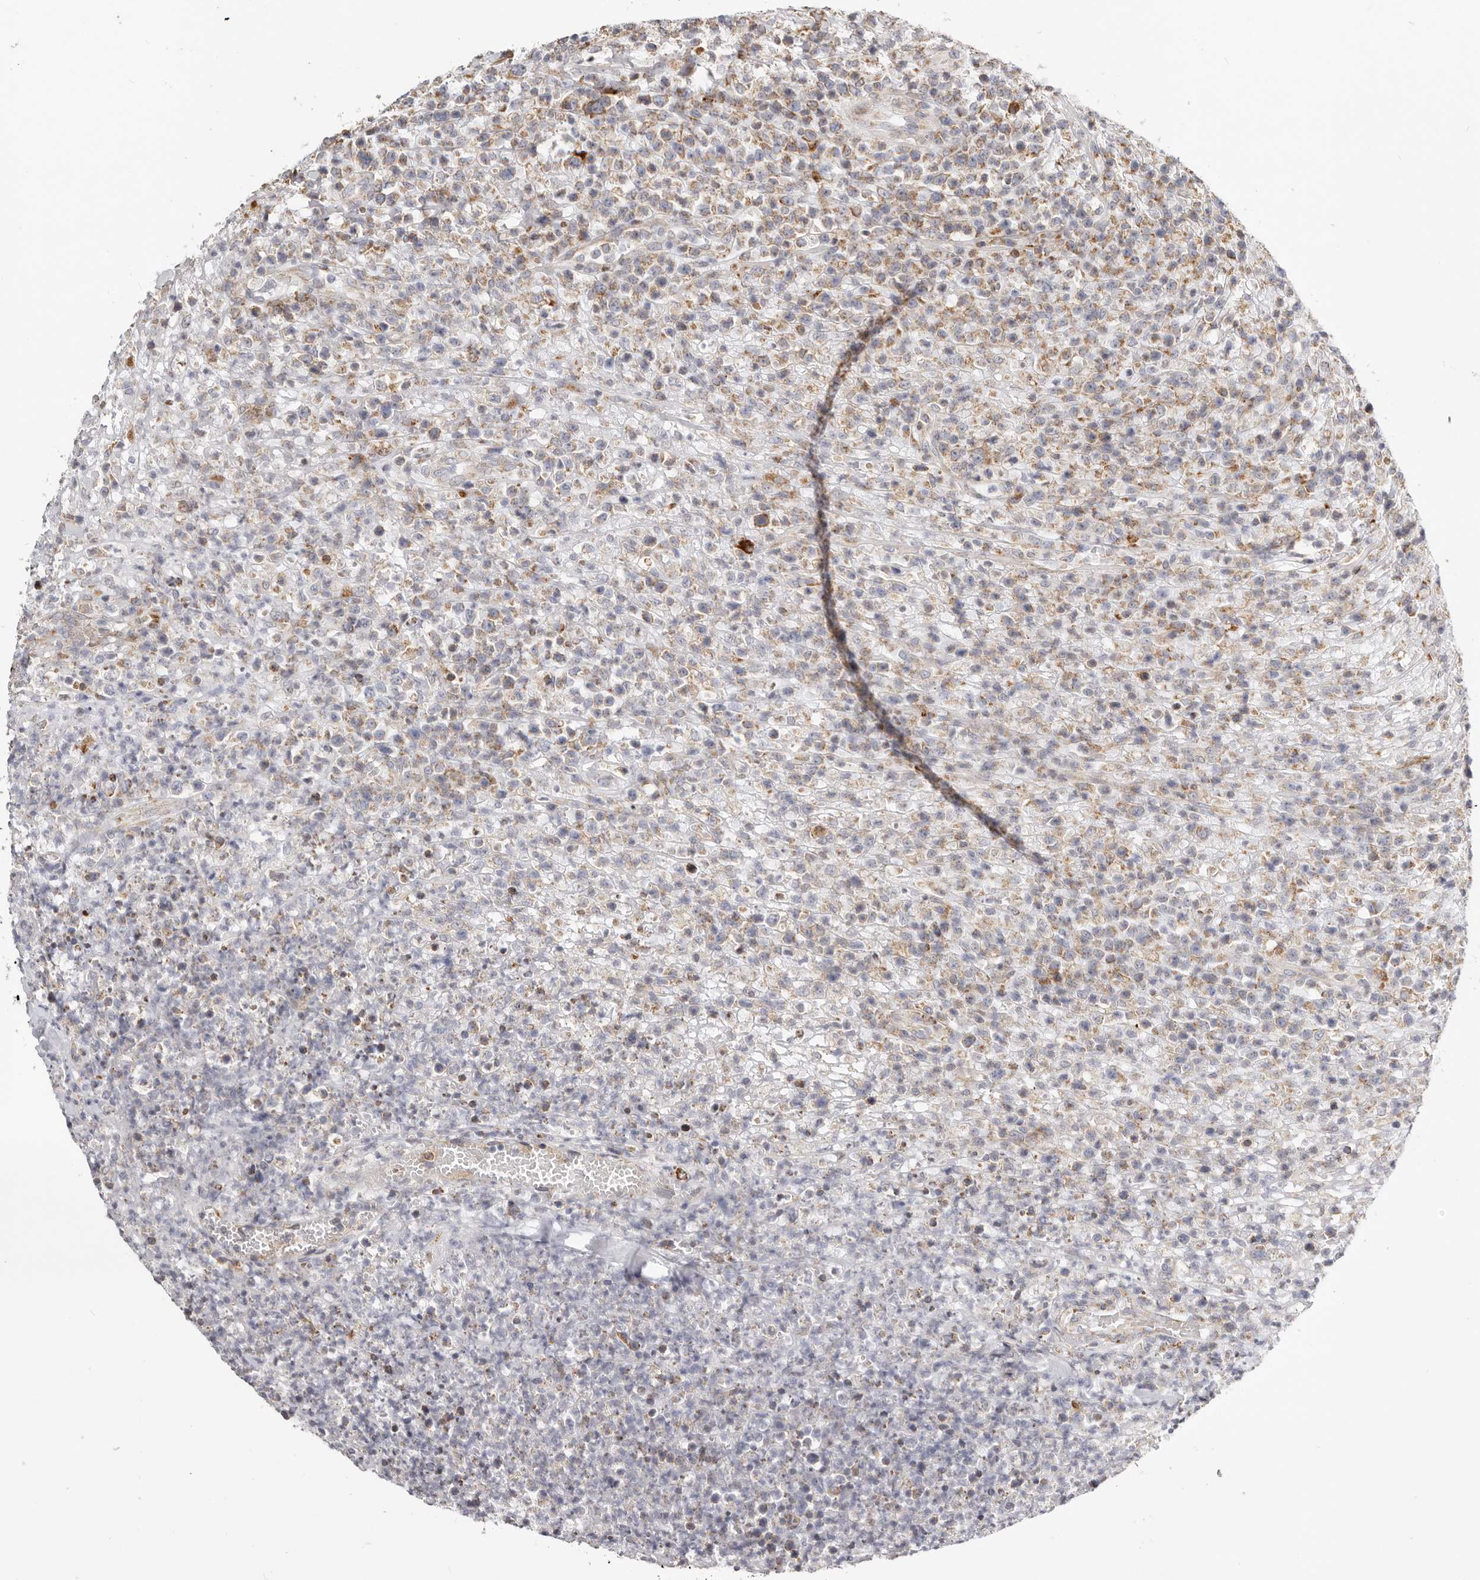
{"staining": {"intensity": "weak", "quantity": "25%-75%", "location": "cytoplasmic/membranous"}, "tissue": "lymphoma", "cell_type": "Tumor cells", "image_type": "cancer", "snomed": [{"axis": "morphology", "description": "Malignant lymphoma, non-Hodgkin's type, High grade"}, {"axis": "topography", "description": "Colon"}], "caption": "An immunohistochemistry (IHC) photomicrograph of neoplastic tissue is shown. Protein staining in brown highlights weak cytoplasmic/membranous positivity in lymphoma within tumor cells. (DAB (3,3'-diaminobenzidine) IHC, brown staining for protein, blue staining for nuclei).", "gene": "IL32", "patient": {"sex": "female", "age": 53}}